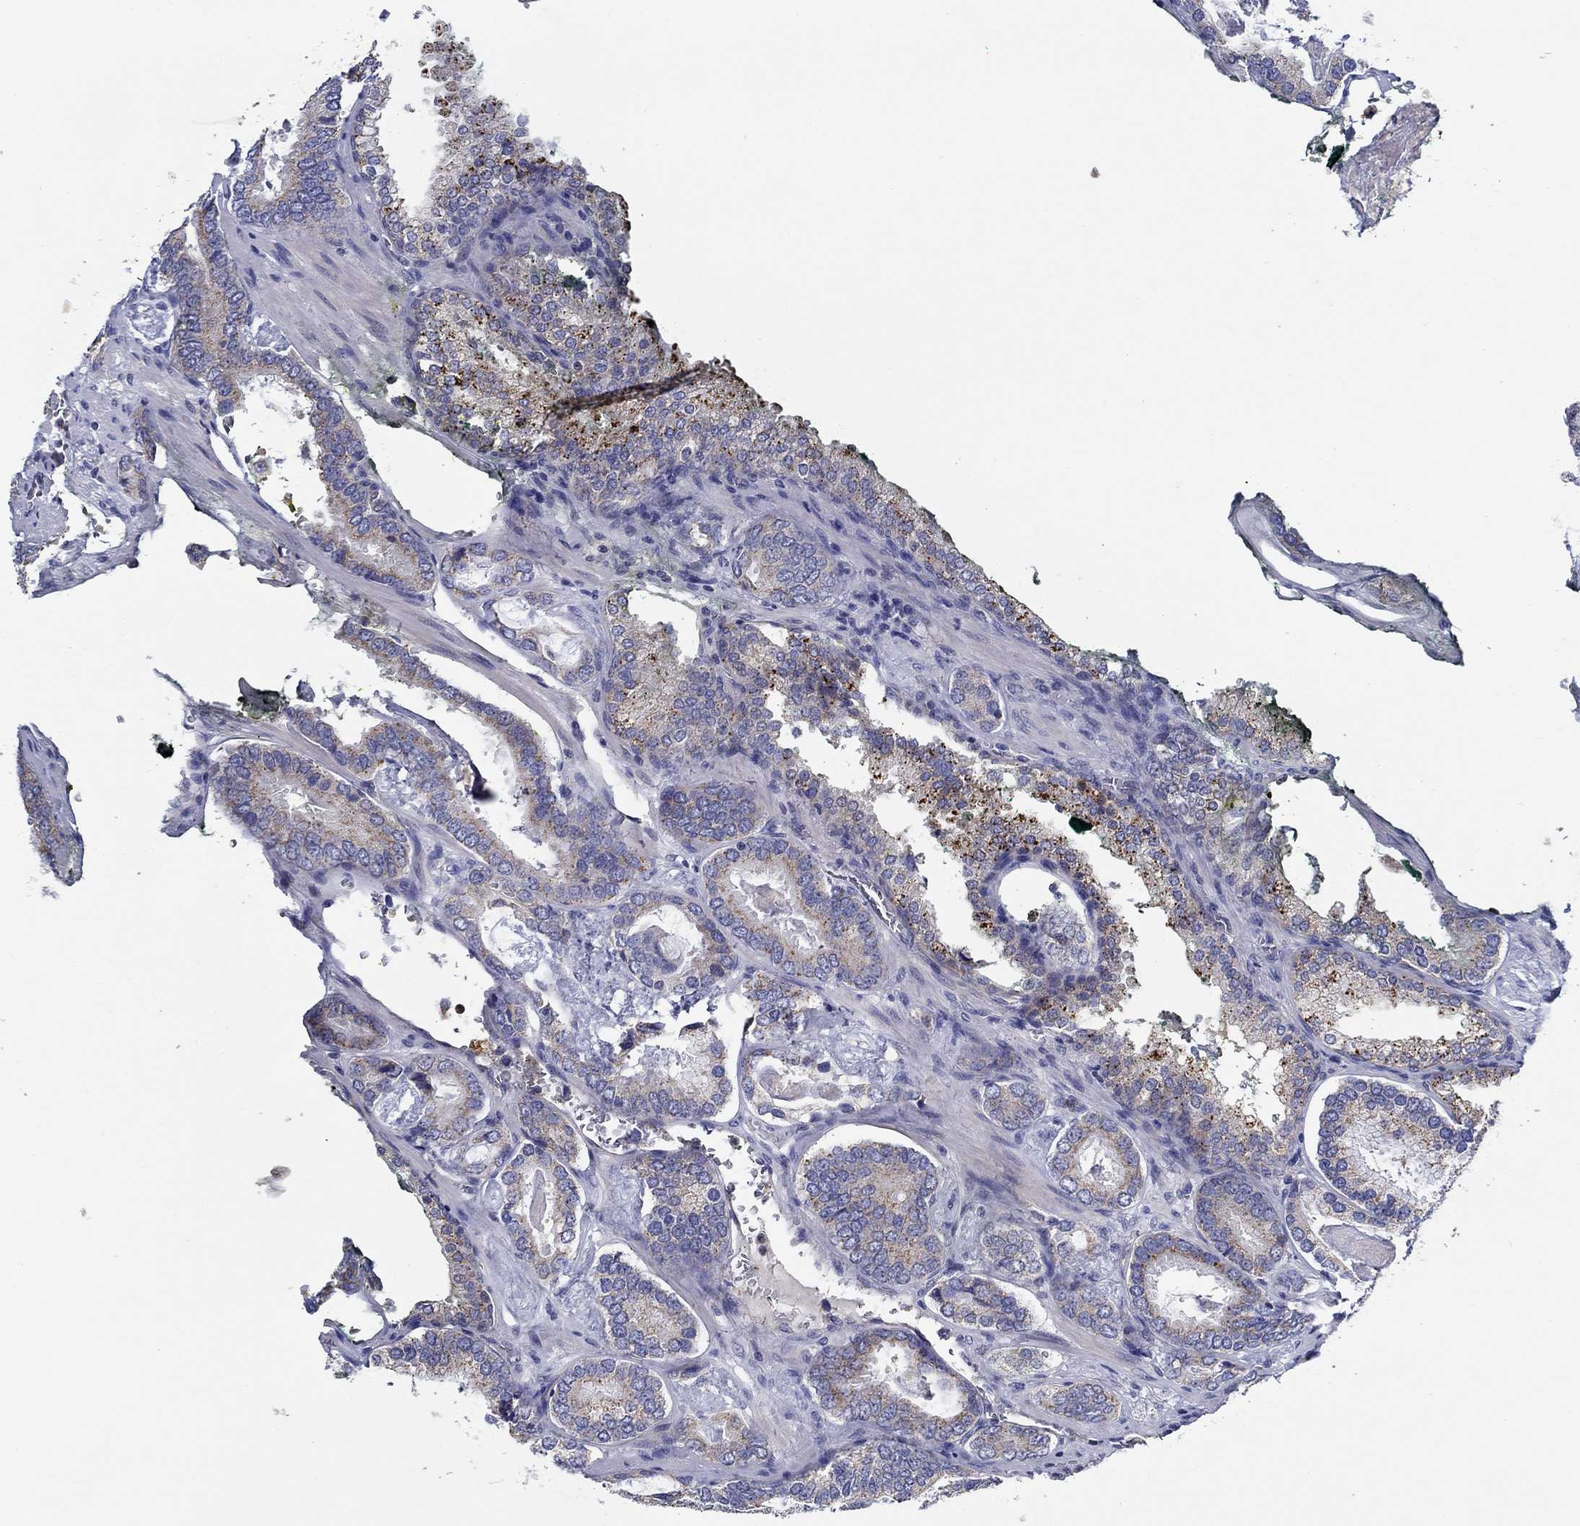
{"staining": {"intensity": "moderate", "quantity": "25%-75%", "location": "cytoplasmic/membranous"}, "tissue": "prostate cancer", "cell_type": "Tumor cells", "image_type": "cancer", "snomed": [{"axis": "morphology", "description": "Adenocarcinoma, Low grade"}, {"axis": "topography", "description": "Prostate"}], "caption": "Immunohistochemistry (IHC) micrograph of human prostate cancer (low-grade adenocarcinoma) stained for a protein (brown), which exhibits medium levels of moderate cytoplasmic/membranous positivity in approximately 25%-75% of tumor cells.", "gene": "CFAP61", "patient": {"sex": "male", "age": 60}}